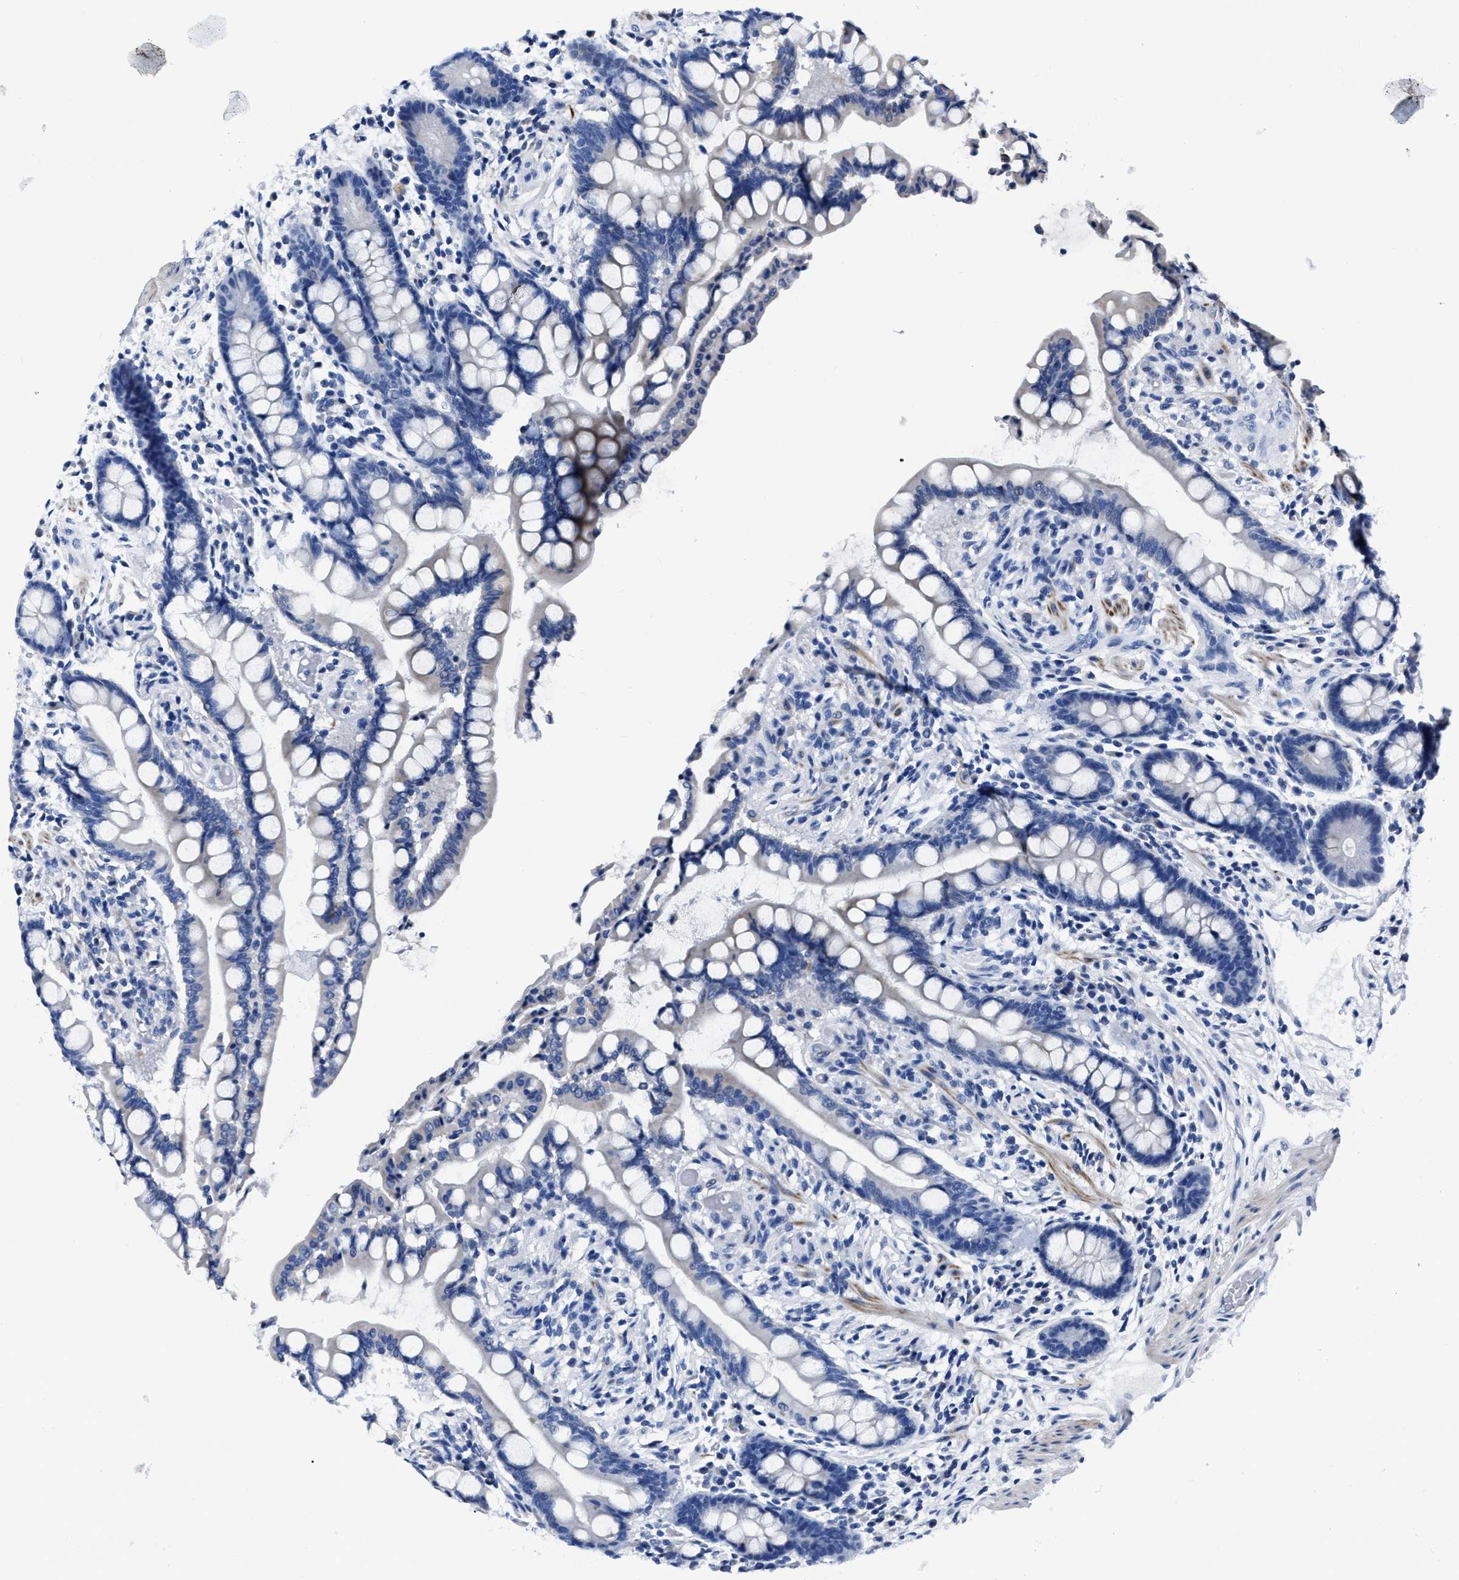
{"staining": {"intensity": "negative", "quantity": "none", "location": "none"}, "tissue": "colon", "cell_type": "Endothelial cells", "image_type": "normal", "snomed": [{"axis": "morphology", "description": "Normal tissue, NOS"}, {"axis": "topography", "description": "Colon"}], "caption": "Endothelial cells are negative for protein expression in benign human colon. (DAB (3,3'-diaminobenzidine) immunohistochemistry (IHC) with hematoxylin counter stain).", "gene": "MOV10L1", "patient": {"sex": "male", "age": 73}}